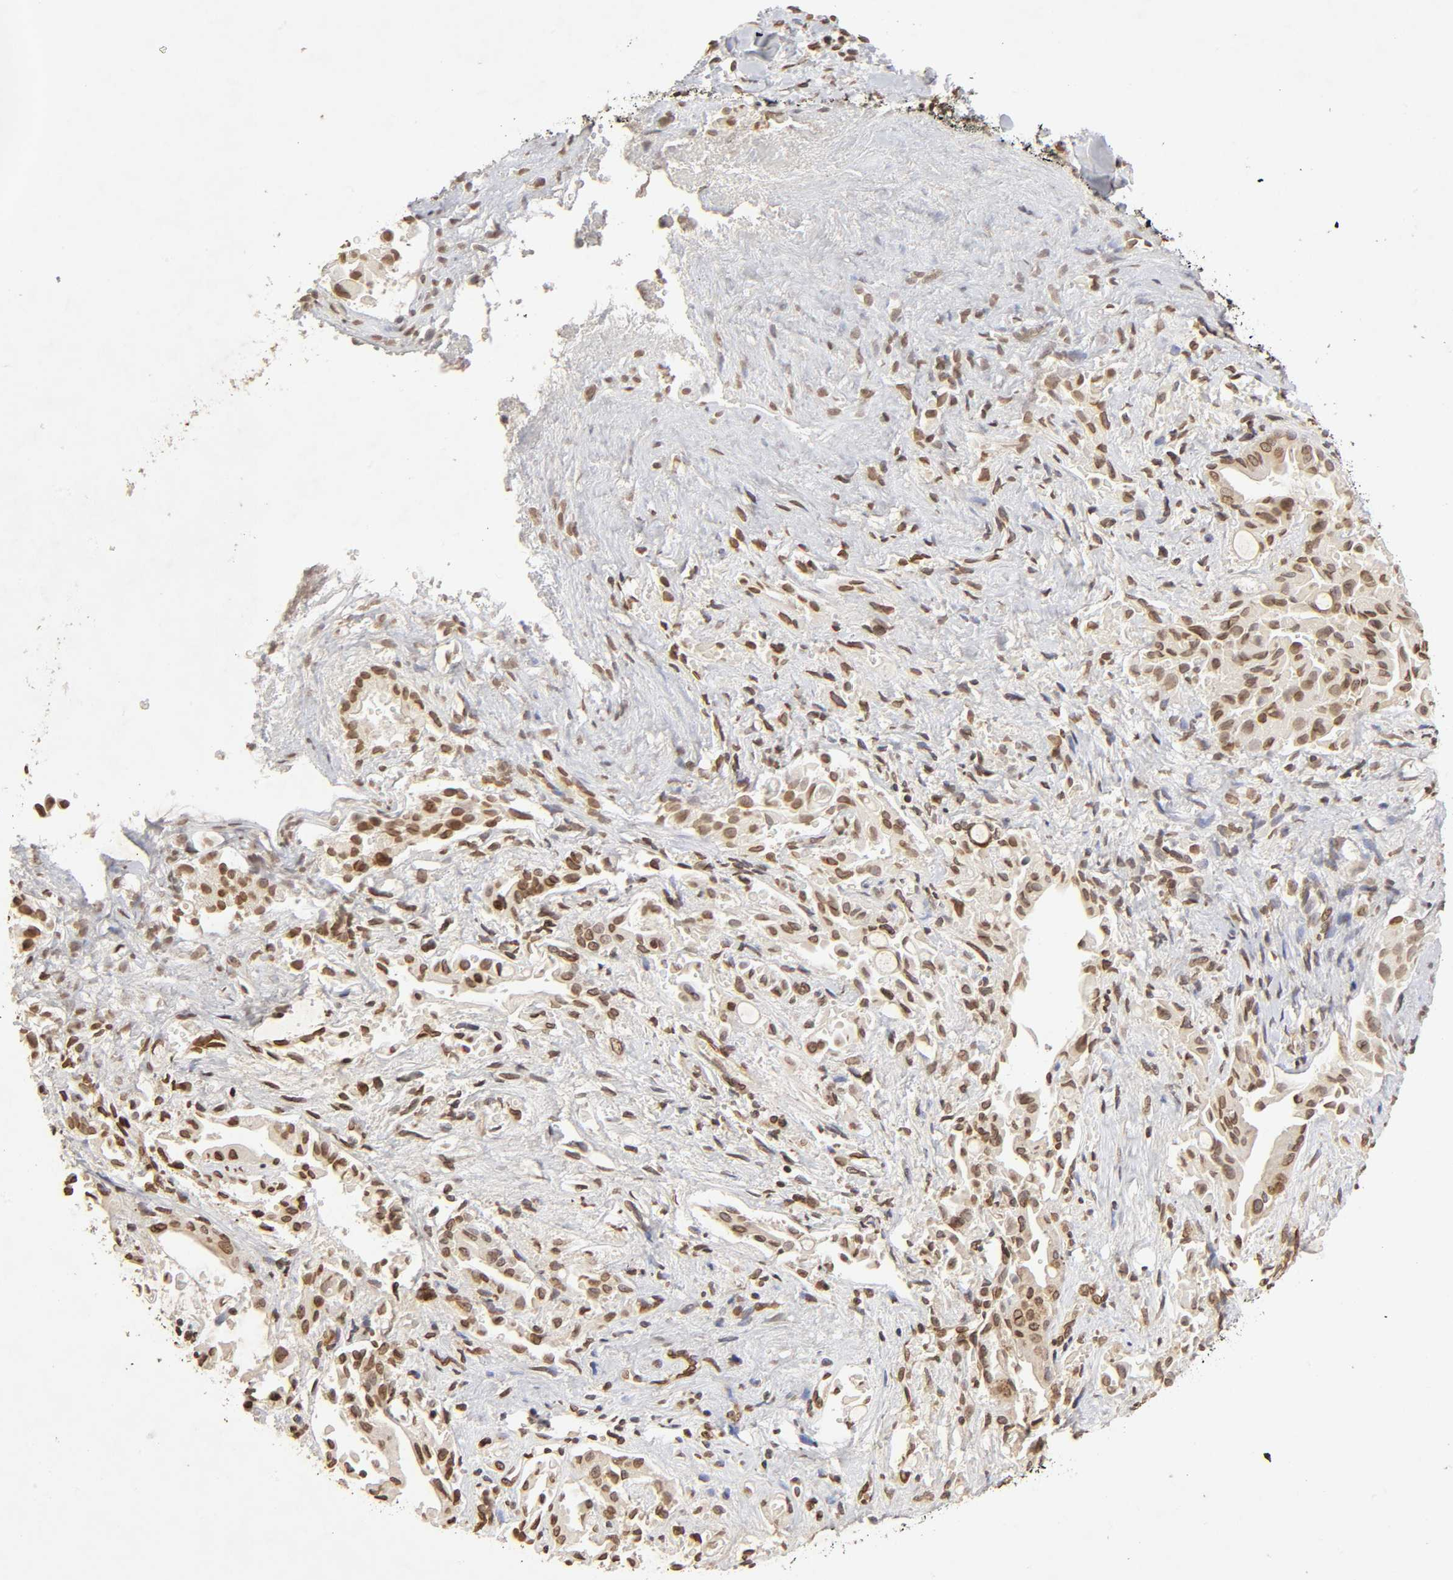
{"staining": {"intensity": "moderate", "quantity": ">75%", "location": "nuclear"}, "tissue": "liver cancer", "cell_type": "Tumor cells", "image_type": "cancer", "snomed": [{"axis": "morphology", "description": "Cholangiocarcinoma"}, {"axis": "topography", "description": "Liver"}], "caption": "Protein expression analysis of human liver cancer (cholangiocarcinoma) reveals moderate nuclear positivity in approximately >75% of tumor cells.", "gene": "MLLT6", "patient": {"sex": "male", "age": 58}}